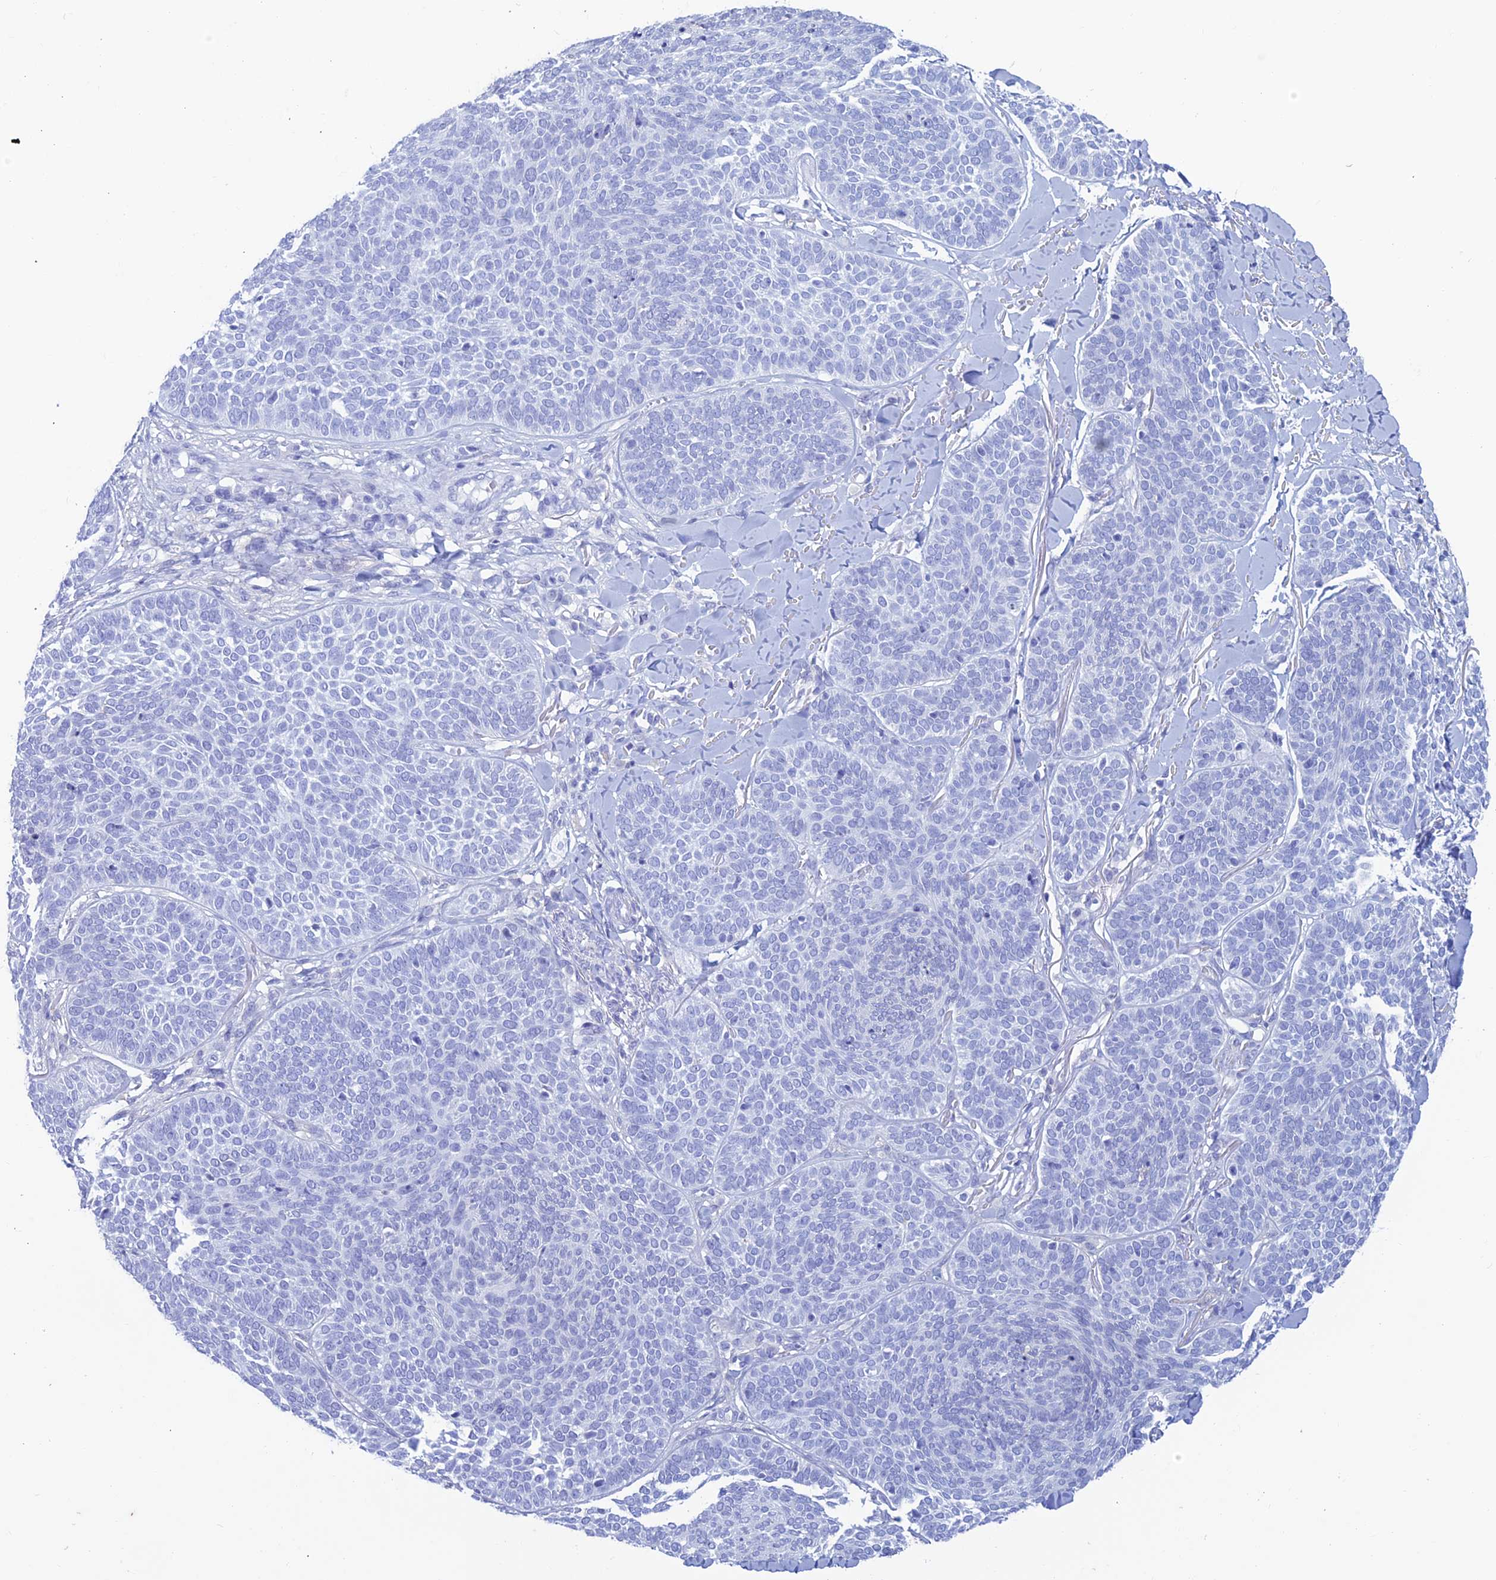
{"staining": {"intensity": "negative", "quantity": "none", "location": "none"}, "tissue": "skin cancer", "cell_type": "Tumor cells", "image_type": "cancer", "snomed": [{"axis": "morphology", "description": "Basal cell carcinoma"}, {"axis": "topography", "description": "Skin"}], "caption": "Immunohistochemistry (IHC) of human skin basal cell carcinoma reveals no expression in tumor cells.", "gene": "KCNK17", "patient": {"sex": "male", "age": 85}}